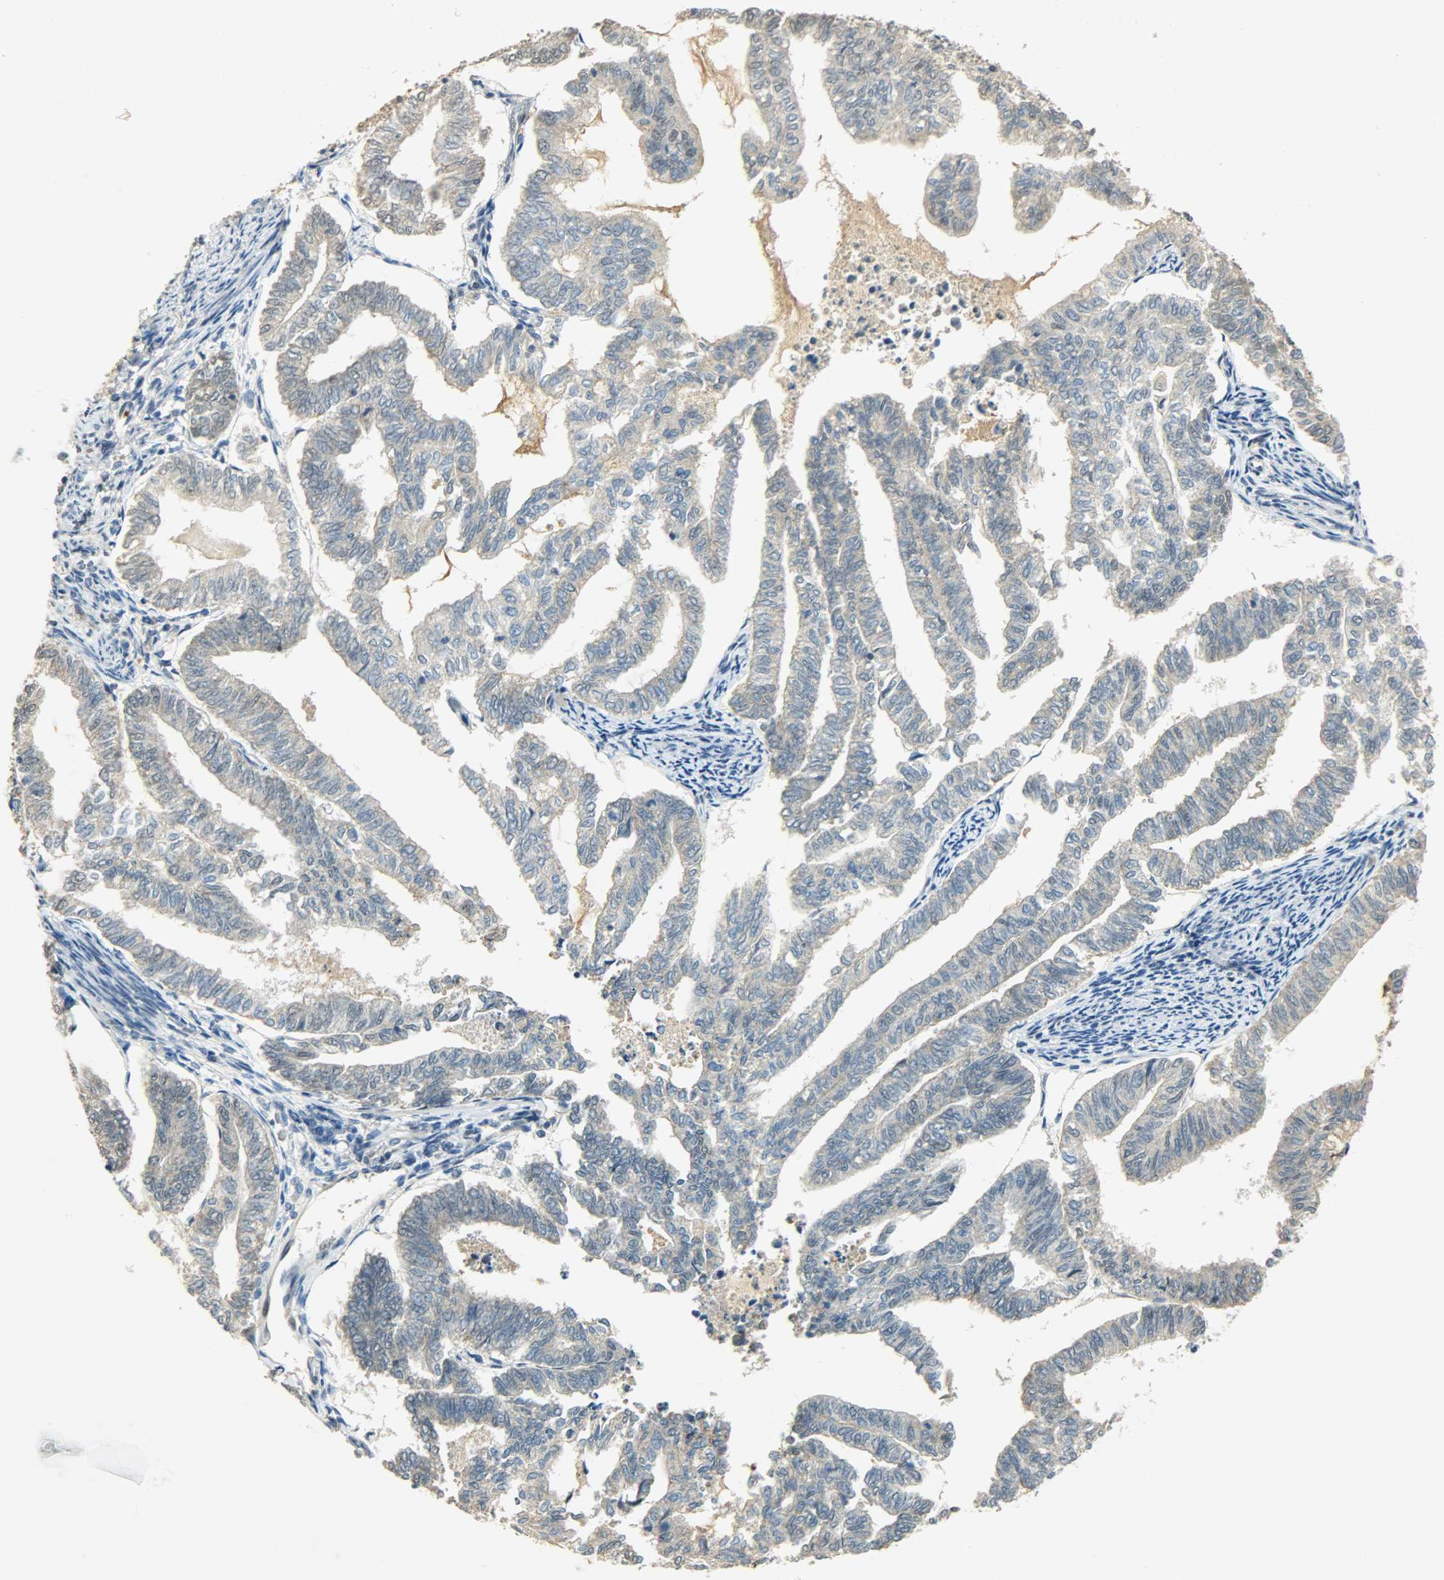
{"staining": {"intensity": "weak", "quantity": ">75%", "location": "cytoplasmic/membranous"}, "tissue": "endometrial cancer", "cell_type": "Tumor cells", "image_type": "cancer", "snomed": [{"axis": "morphology", "description": "Adenocarcinoma, NOS"}, {"axis": "topography", "description": "Endometrium"}], "caption": "There is low levels of weak cytoplasmic/membranous staining in tumor cells of endometrial cancer, as demonstrated by immunohistochemical staining (brown color).", "gene": "HDHD5", "patient": {"sex": "female", "age": 79}}